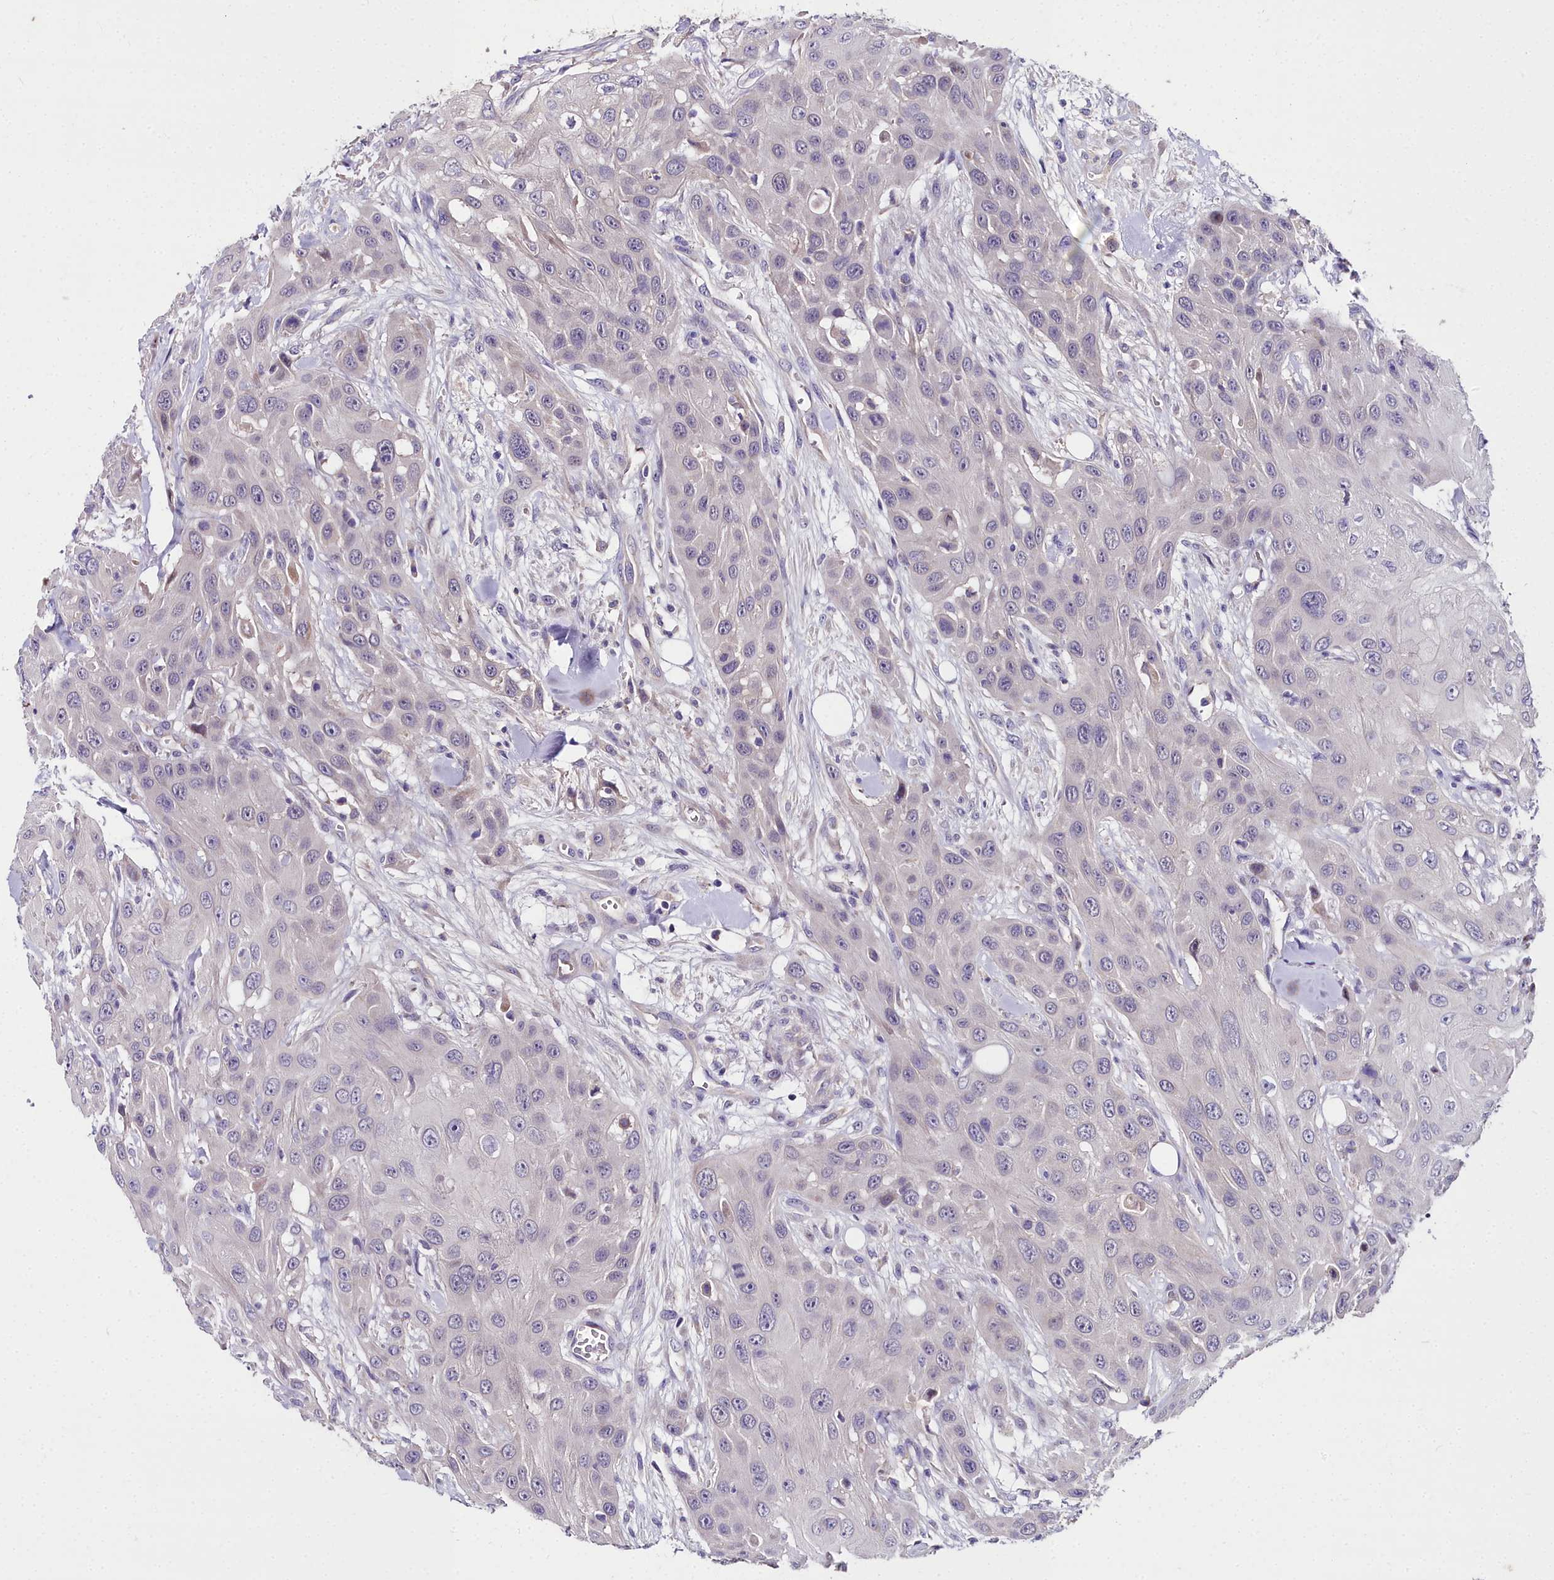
{"staining": {"intensity": "negative", "quantity": "none", "location": "none"}, "tissue": "head and neck cancer", "cell_type": "Tumor cells", "image_type": "cancer", "snomed": [{"axis": "morphology", "description": "Squamous cell carcinoma, NOS"}, {"axis": "topography", "description": "Head-Neck"}], "caption": "Head and neck squamous cell carcinoma stained for a protein using immunohistochemistry demonstrates no expression tumor cells.", "gene": "NT5M", "patient": {"sex": "male", "age": 81}}